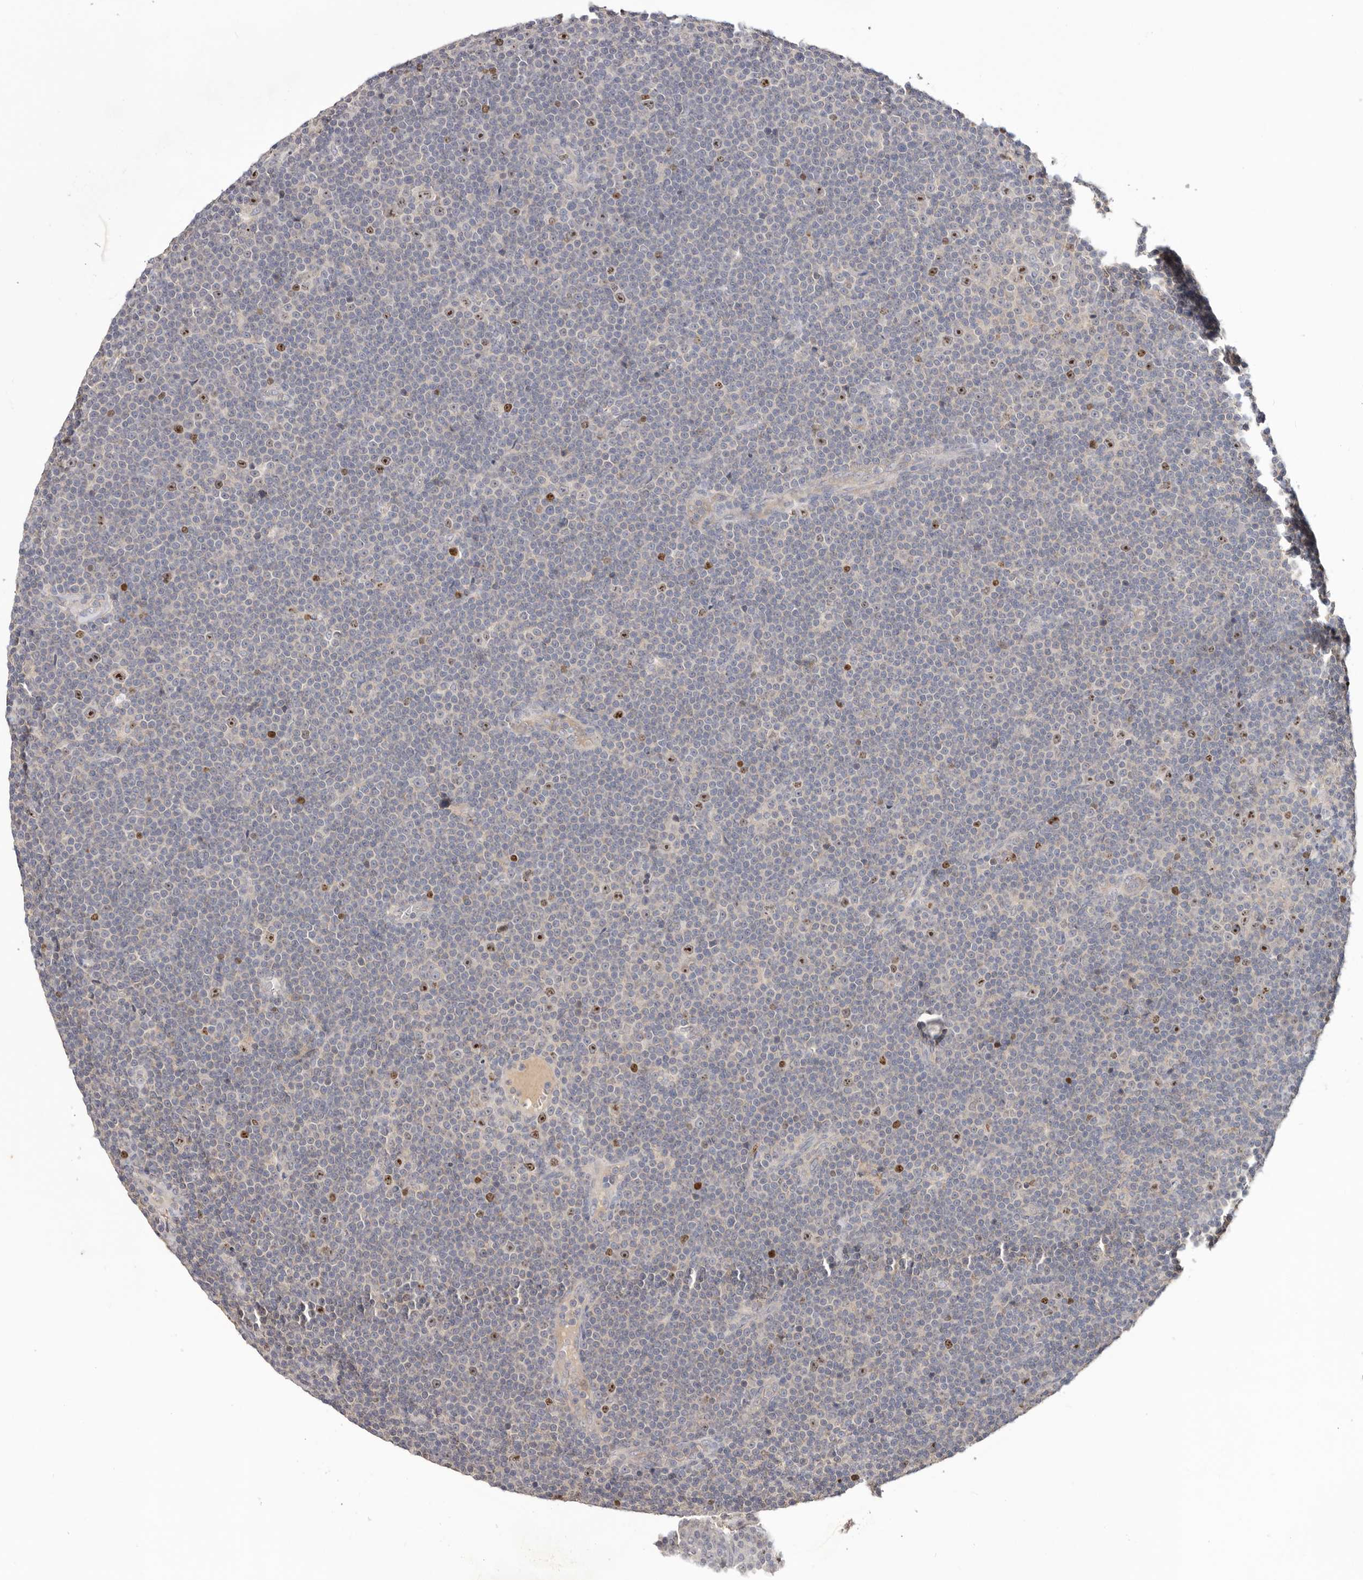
{"staining": {"intensity": "negative", "quantity": "none", "location": "none"}, "tissue": "lymphoma", "cell_type": "Tumor cells", "image_type": "cancer", "snomed": [{"axis": "morphology", "description": "Malignant lymphoma, non-Hodgkin's type, Low grade"}, {"axis": "topography", "description": "Lymph node"}], "caption": "The immunohistochemistry (IHC) photomicrograph has no significant expression in tumor cells of low-grade malignant lymphoma, non-Hodgkin's type tissue. Brightfield microscopy of immunohistochemistry stained with DAB (brown) and hematoxylin (blue), captured at high magnification.", "gene": "CCDC190", "patient": {"sex": "female", "age": 67}}